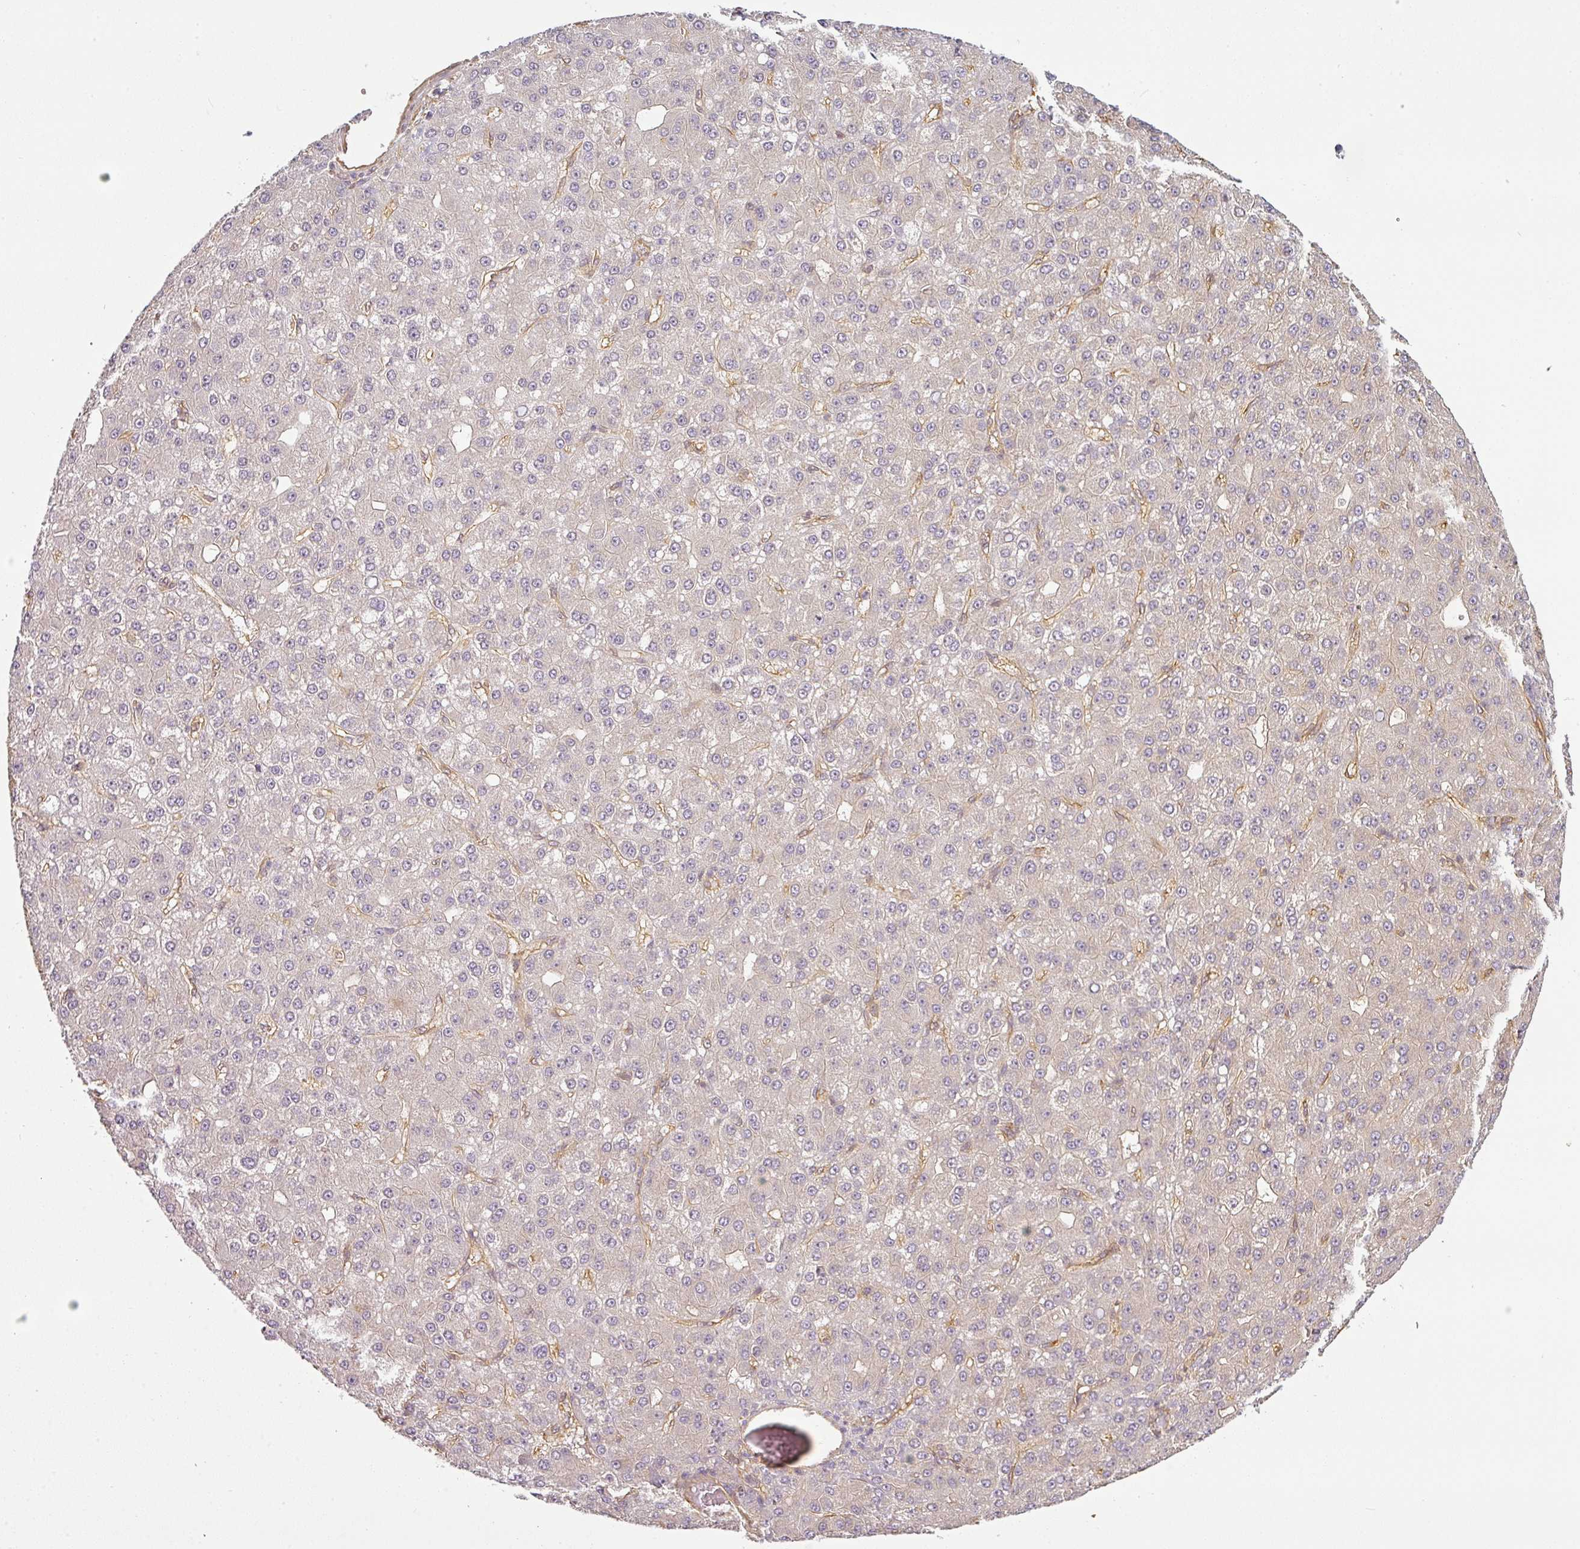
{"staining": {"intensity": "weak", "quantity": "25%-75%", "location": "cytoplasmic/membranous"}, "tissue": "liver cancer", "cell_type": "Tumor cells", "image_type": "cancer", "snomed": [{"axis": "morphology", "description": "Carcinoma, Hepatocellular, NOS"}, {"axis": "topography", "description": "Liver"}], "caption": "IHC photomicrograph of human liver cancer stained for a protein (brown), which displays low levels of weak cytoplasmic/membranous positivity in about 25%-75% of tumor cells.", "gene": "ANKRD18A", "patient": {"sex": "male", "age": 67}}